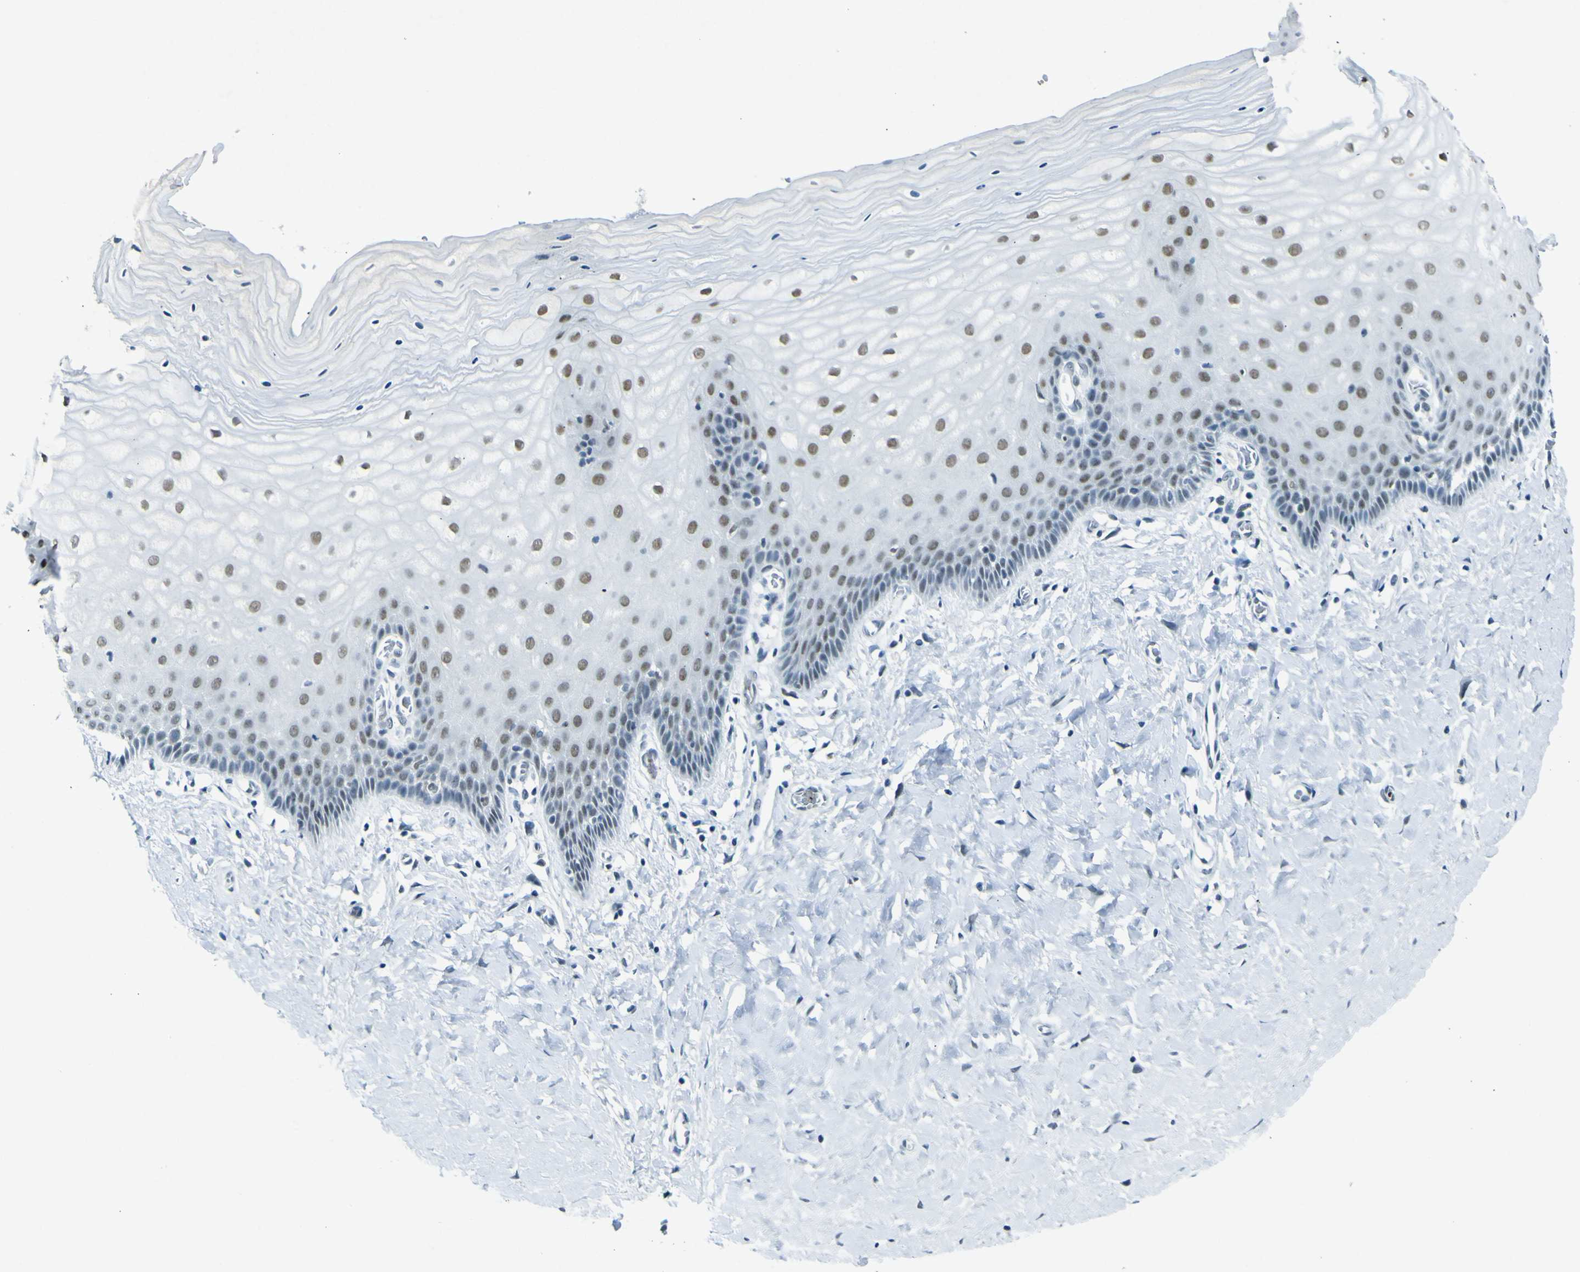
{"staining": {"intensity": "weak", "quantity": "25%-75%", "location": "nuclear"}, "tissue": "cervix", "cell_type": "Glandular cells", "image_type": "normal", "snomed": [{"axis": "morphology", "description": "Normal tissue, NOS"}, {"axis": "topography", "description": "Cervix"}], "caption": "Immunohistochemistry (IHC) (DAB) staining of benign cervix reveals weak nuclear protein expression in about 25%-75% of glandular cells.", "gene": "CEBPG", "patient": {"sex": "female", "age": 55}}